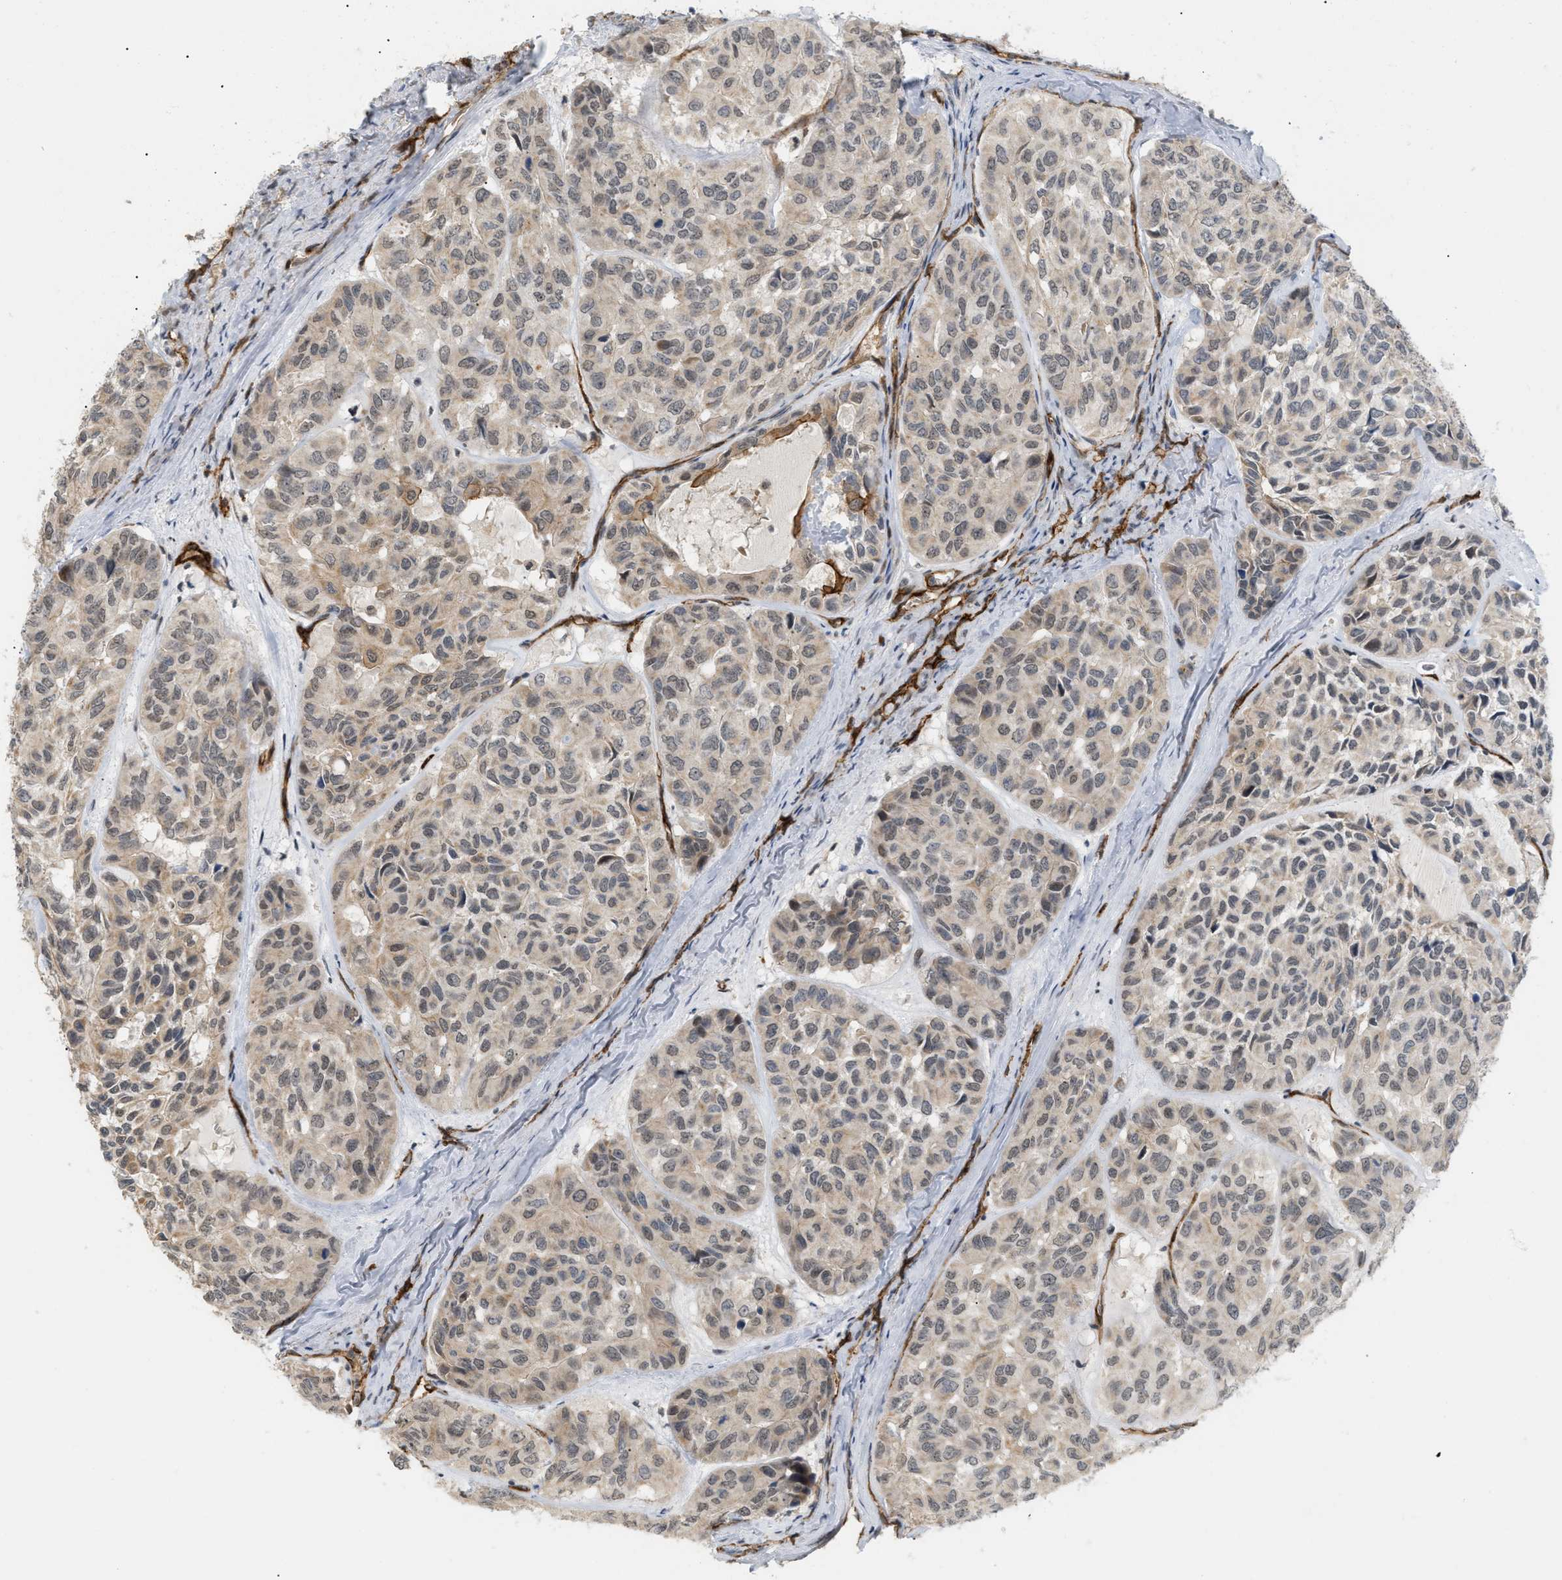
{"staining": {"intensity": "moderate", "quantity": "25%-75%", "location": "cytoplasmic/membranous"}, "tissue": "head and neck cancer", "cell_type": "Tumor cells", "image_type": "cancer", "snomed": [{"axis": "morphology", "description": "Adenocarcinoma, NOS"}, {"axis": "topography", "description": "Salivary gland, NOS"}, {"axis": "topography", "description": "Head-Neck"}], "caption": "Adenocarcinoma (head and neck) stained with immunohistochemistry (IHC) reveals moderate cytoplasmic/membranous staining in about 25%-75% of tumor cells. The staining was performed using DAB, with brown indicating positive protein expression. Nuclei are stained blue with hematoxylin.", "gene": "PALMD", "patient": {"sex": "female", "age": 76}}